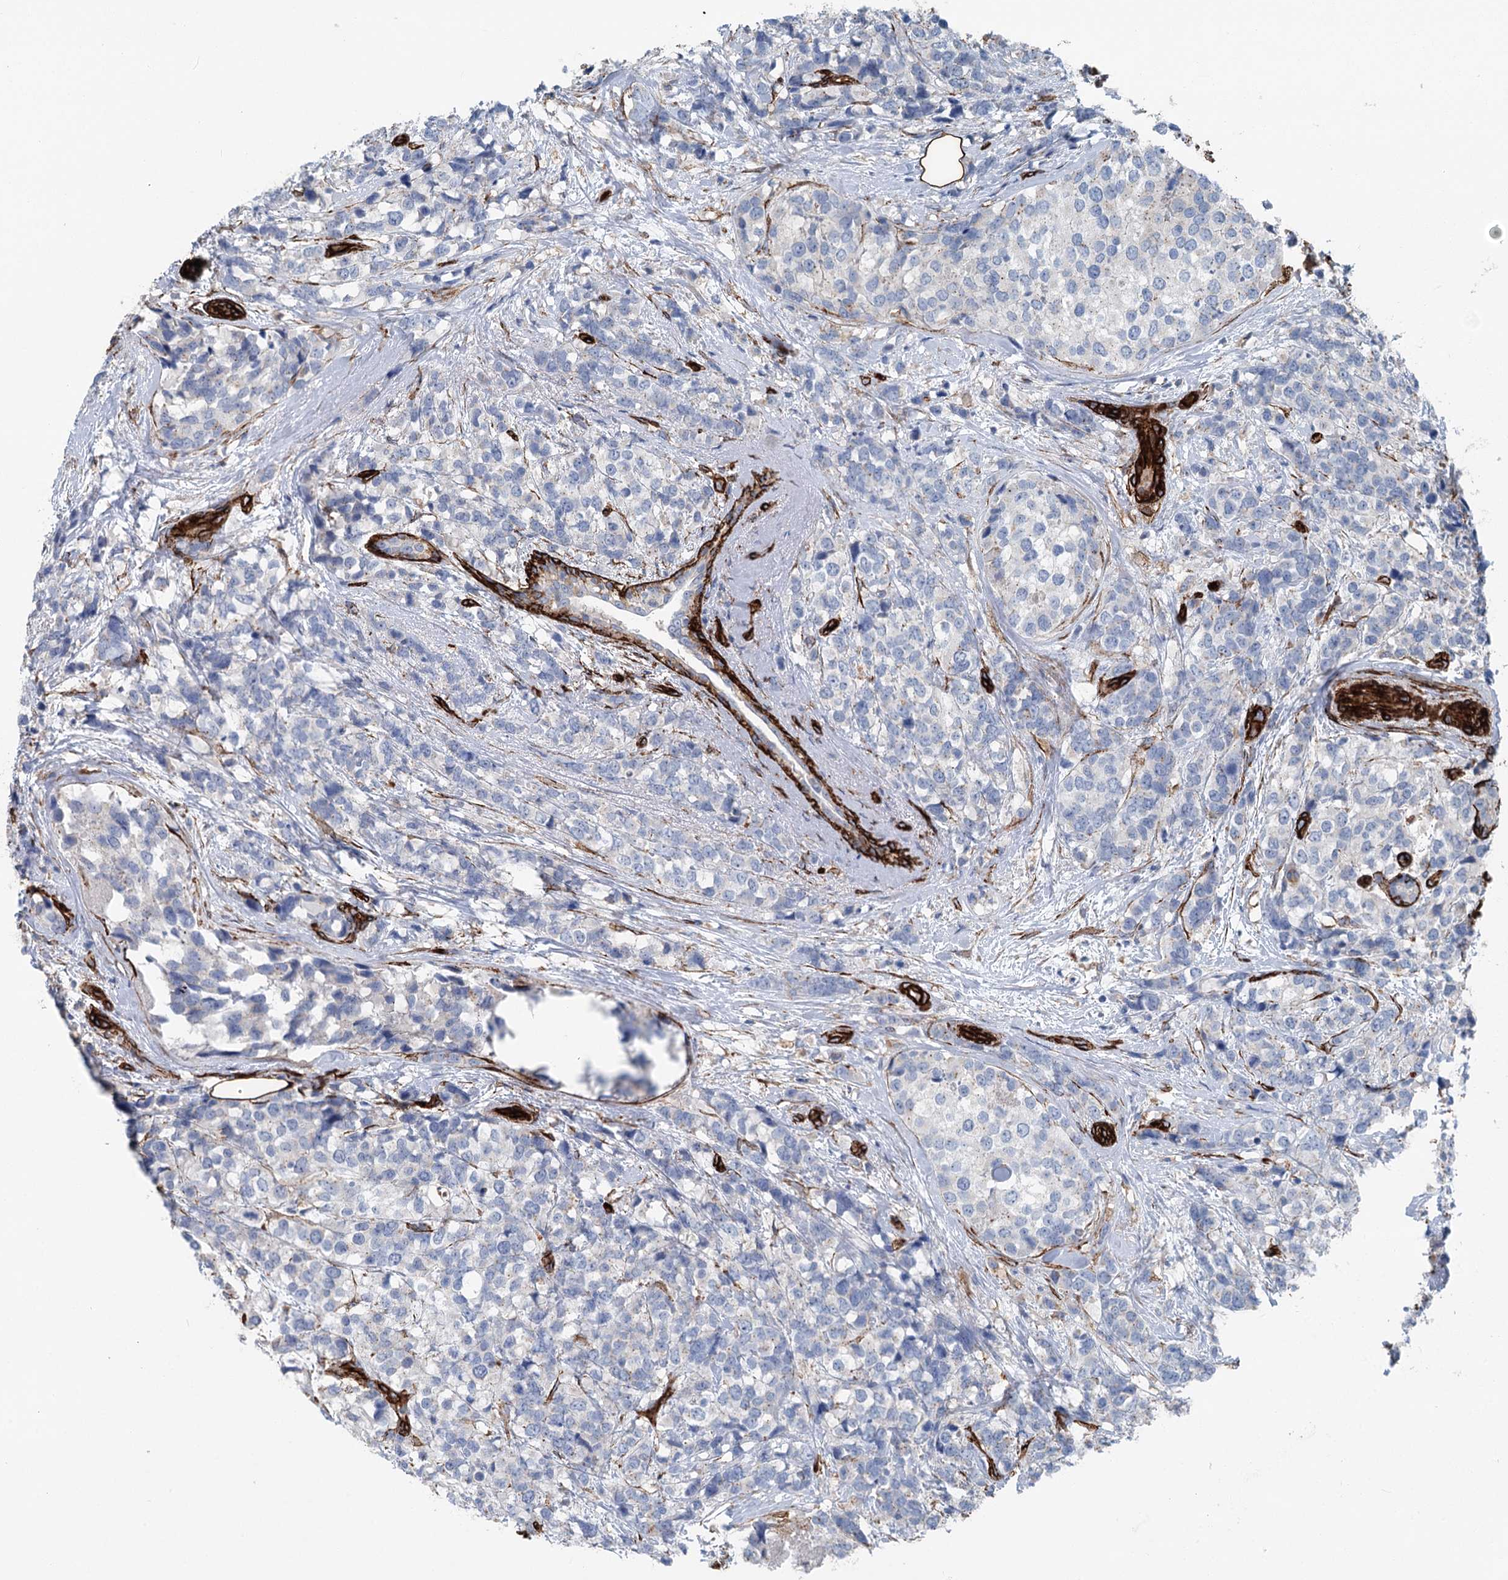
{"staining": {"intensity": "negative", "quantity": "none", "location": "none"}, "tissue": "breast cancer", "cell_type": "Tumor cells", "image_type": "cancer", "snomed": [{"axis": "morphology", "description": "Lobular carcinoma"}, {"axis": "topography", "description": "Breast"}], "caption": "IHC image of breast lobular carcinoma stained for a protein (brown), which shows no expression in tumor cells. (DAB IHC, high magnification).", "gene": "IQSEC1", "patient": {"sex": "female", "age": 59}}